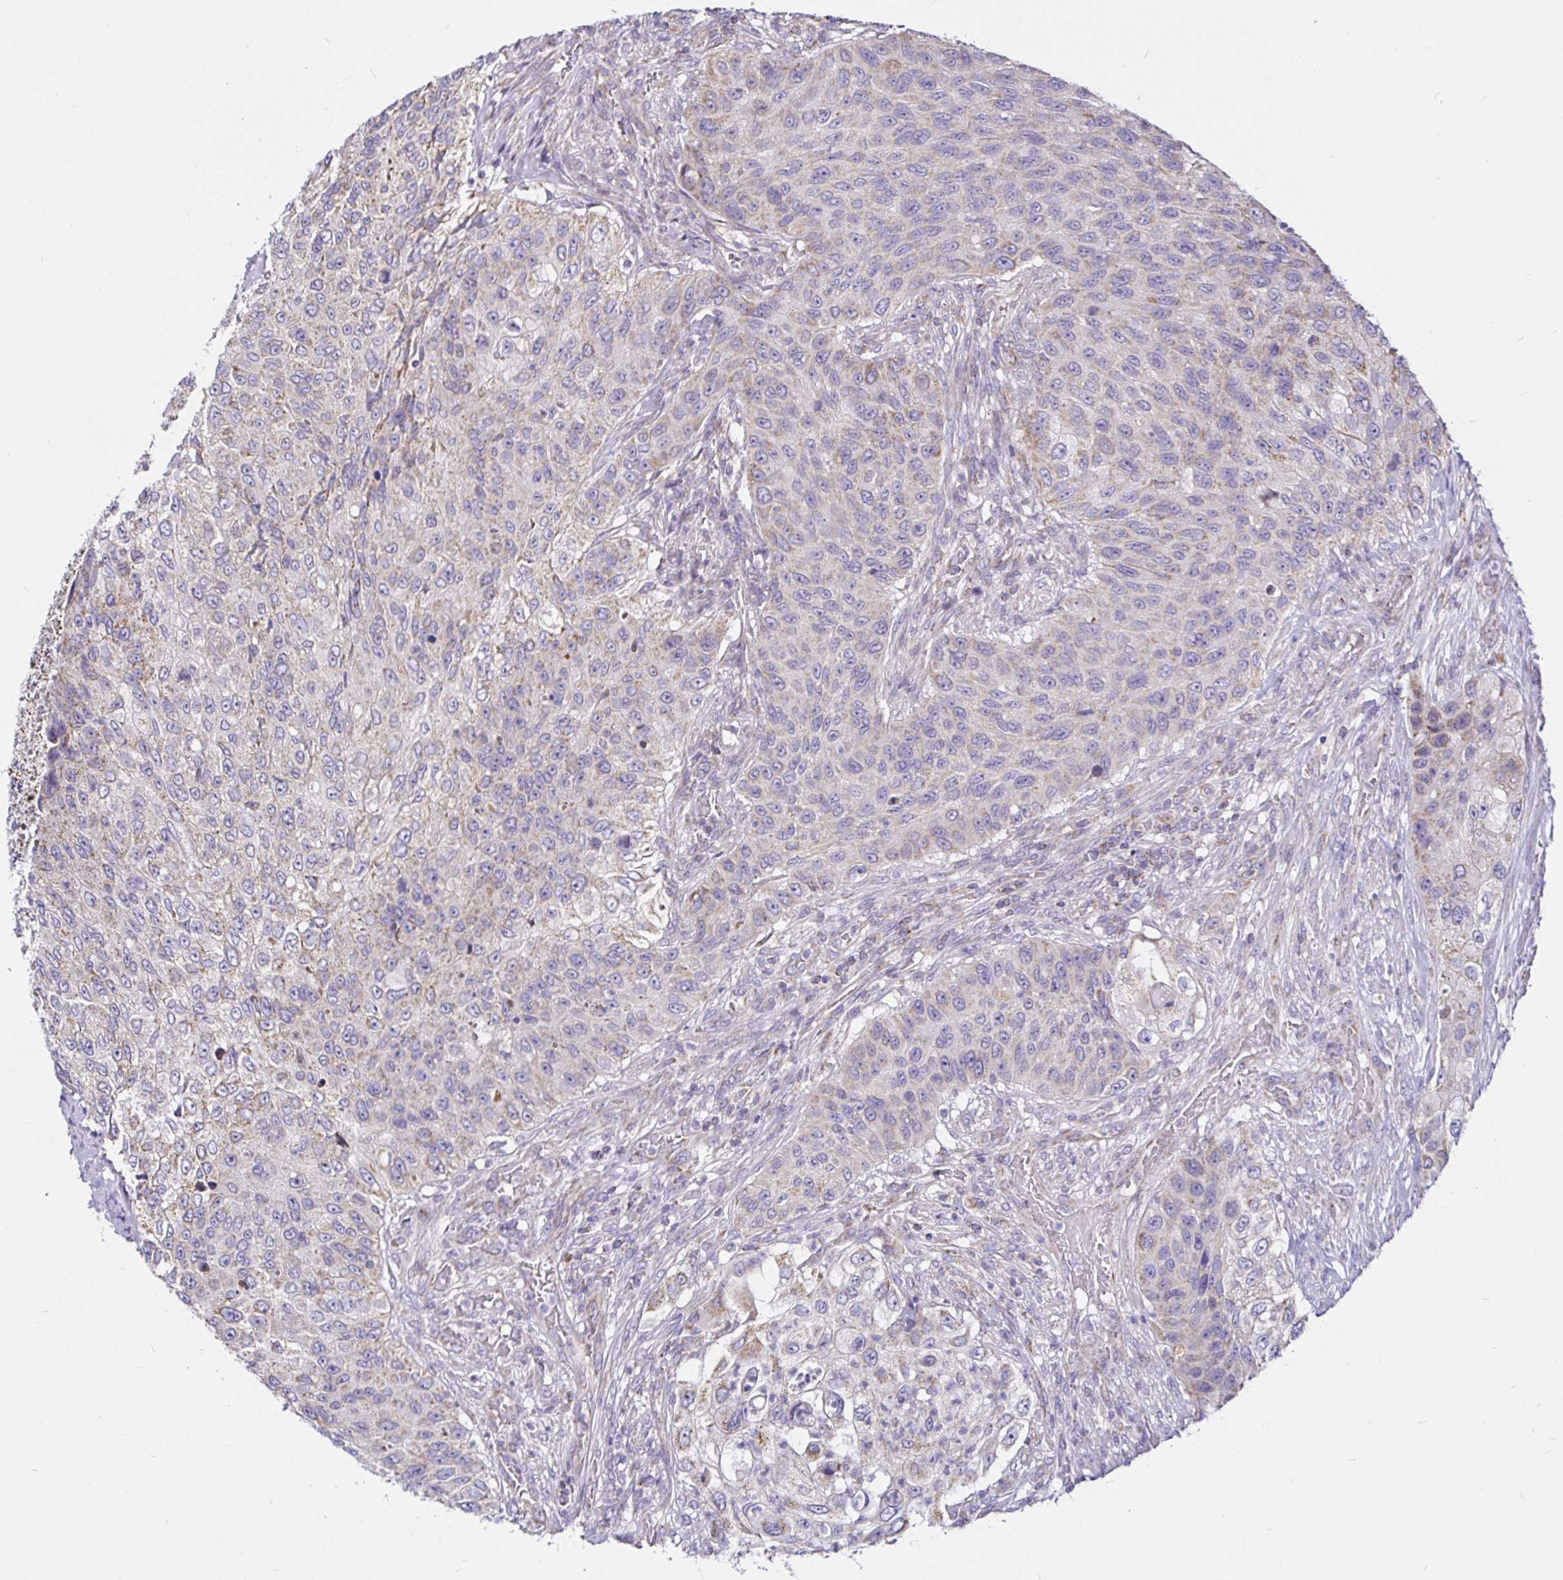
{"staining": {"intensity": "negative", "quantity": "none", "location": "none"}, "tissue": "urothelial cancer", "cell_type": "Tumor cells", "image_type": "cancer", "snomed": [{"axis": "morphology", "description": "Urothelial carcinoma, High grade"}, {"axis": "topography", "description": "Urinary bladder"}], "caption": "Micrograph shows no significant protein staining in tumor cells of urothelial carcinoma (high-grade).", "gene": "PGAM2", "patient": {"sex": "female", "age": 60}}